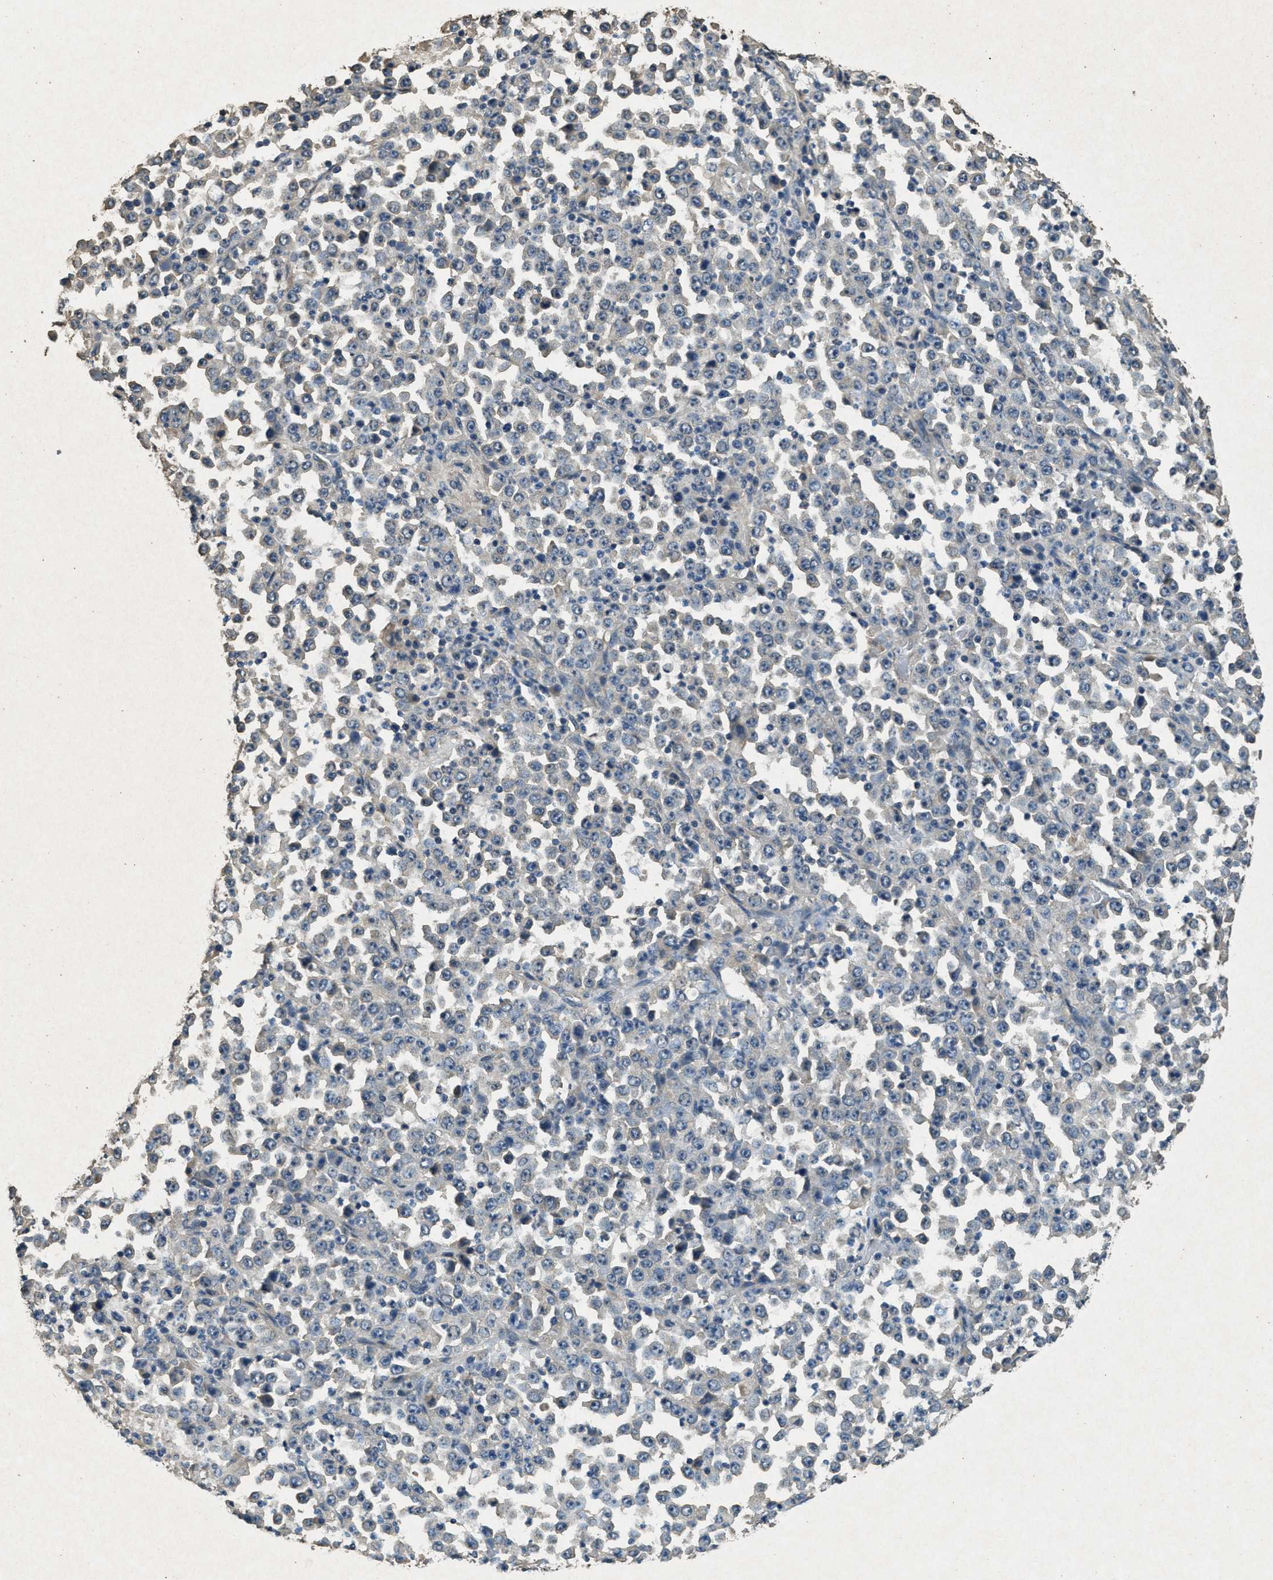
{"staining": {"intensity": "negative", "quantity": "none", "location": "none"}, "tissue": "stomach cancer", "cell_type": "Tumor cells", "image_type": "cancer", "snomed": [{"axis": "morphology", "description": "Normal tissue, NOS"}, {"axis": "morphology", "description": "Adenocarcinoma, NOS"}, {"axis": "topography", "description": "Stomach, upper"}, {"axis": "topography", "description": "Stomach"}], "caption": "An immunohistochemistry micrograph of adenocarcinoma (stomach) is shown. There is no staining in tumor cells of adenocarcinoma (stomach).", "gene": "RAB6B", "patient": {"sex": "male", "age": 59}}